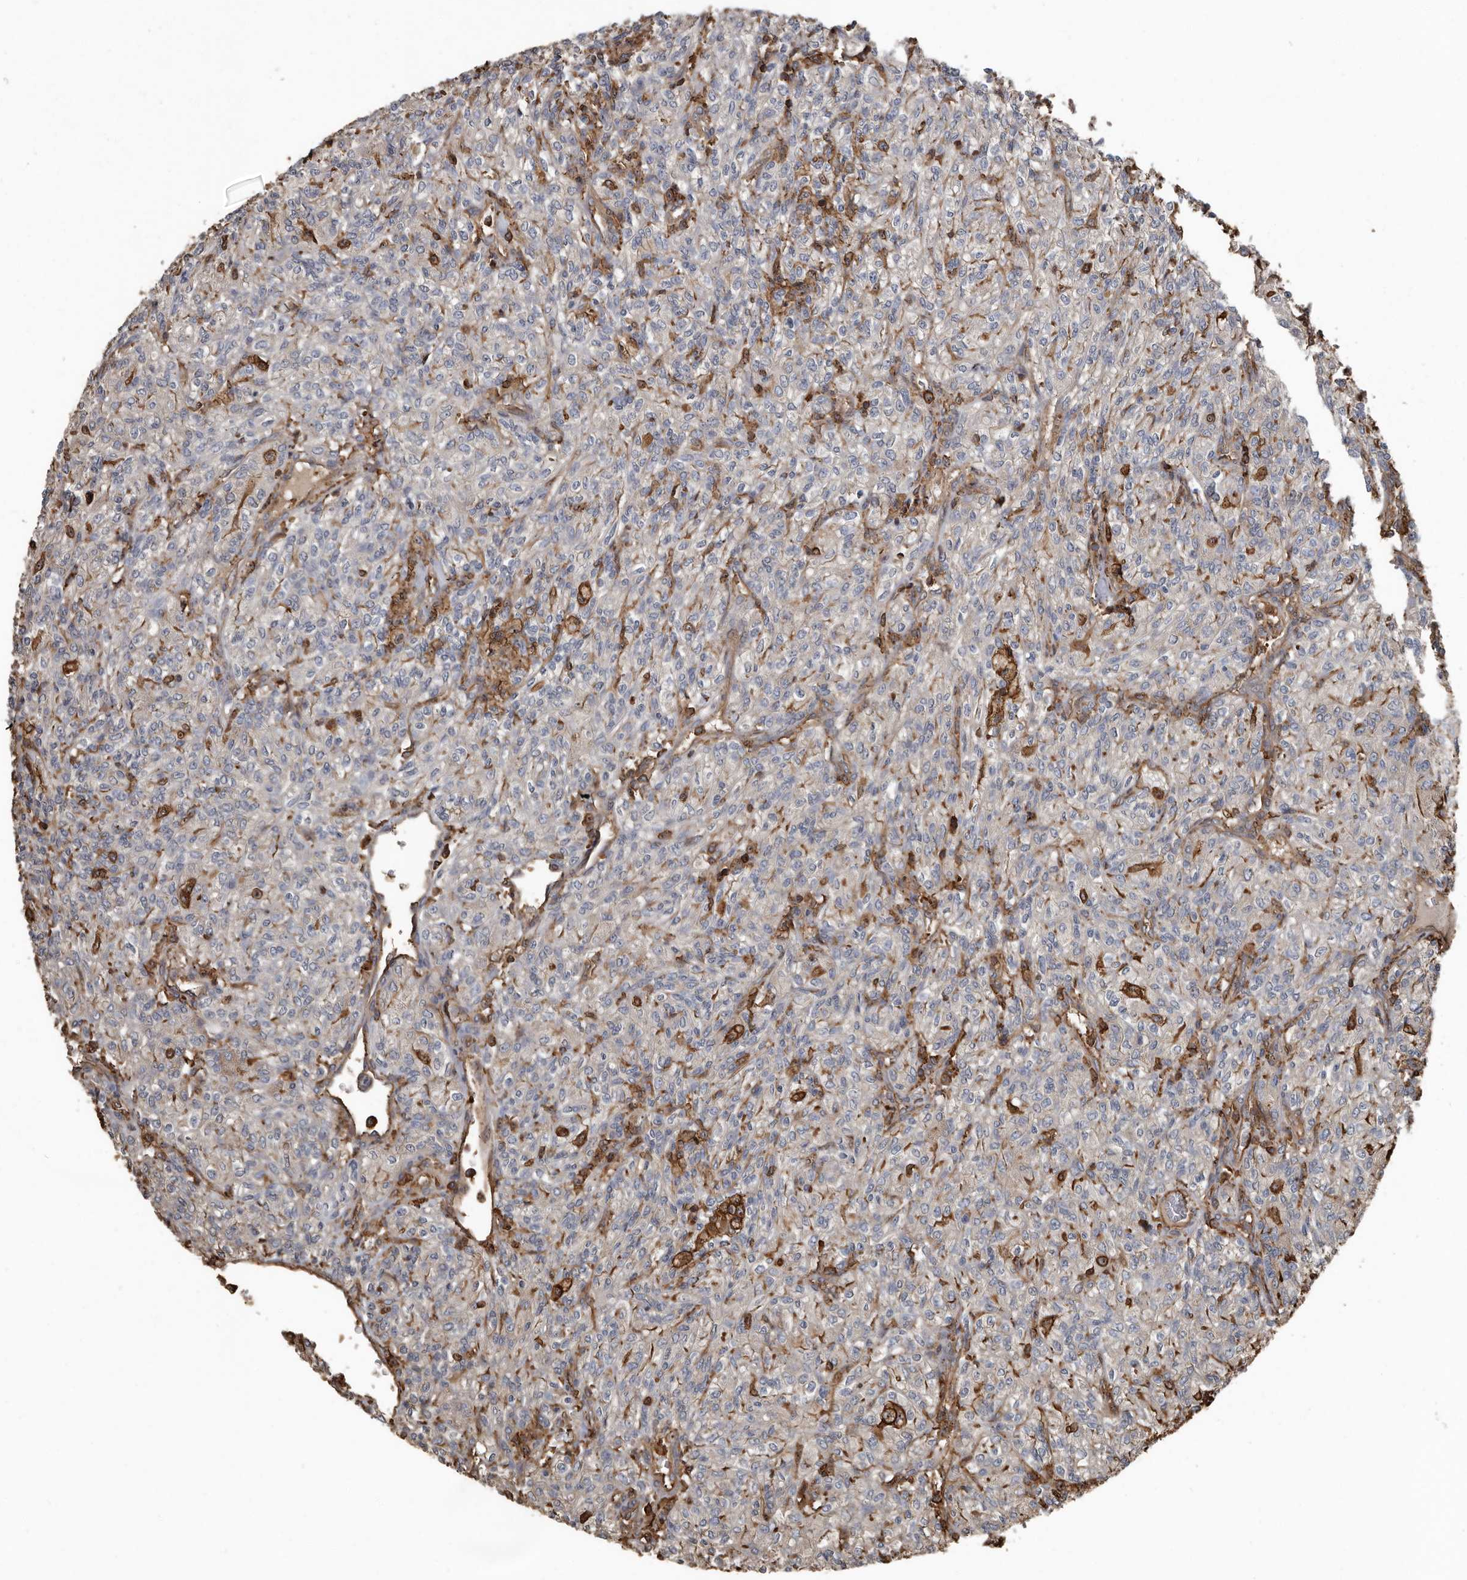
{"staining": {"intensity": "negative", "quantity": "none", "location": "none"}, "tissue": "renal cancer", "cell_type": "Tumor cells", "image_type": "cancer", "snomed": [{"axis": "morphology", "description": "Adenocarcinoma, NOS"}, {"axis": "topography", "description": "Kidney"}], "caption": "A histopathology image of renal cancer (adenocarcinoma) stained for a protein demonstrates no brown staining in tumor cells. The staining was performed using DAB to visualize the protein expression in brown, while the nuclei were stained in blue with hematoxylin (Magnification: 20x).", "gene": "DENND6B", "patient": {"sex": "male", "age": 77}}